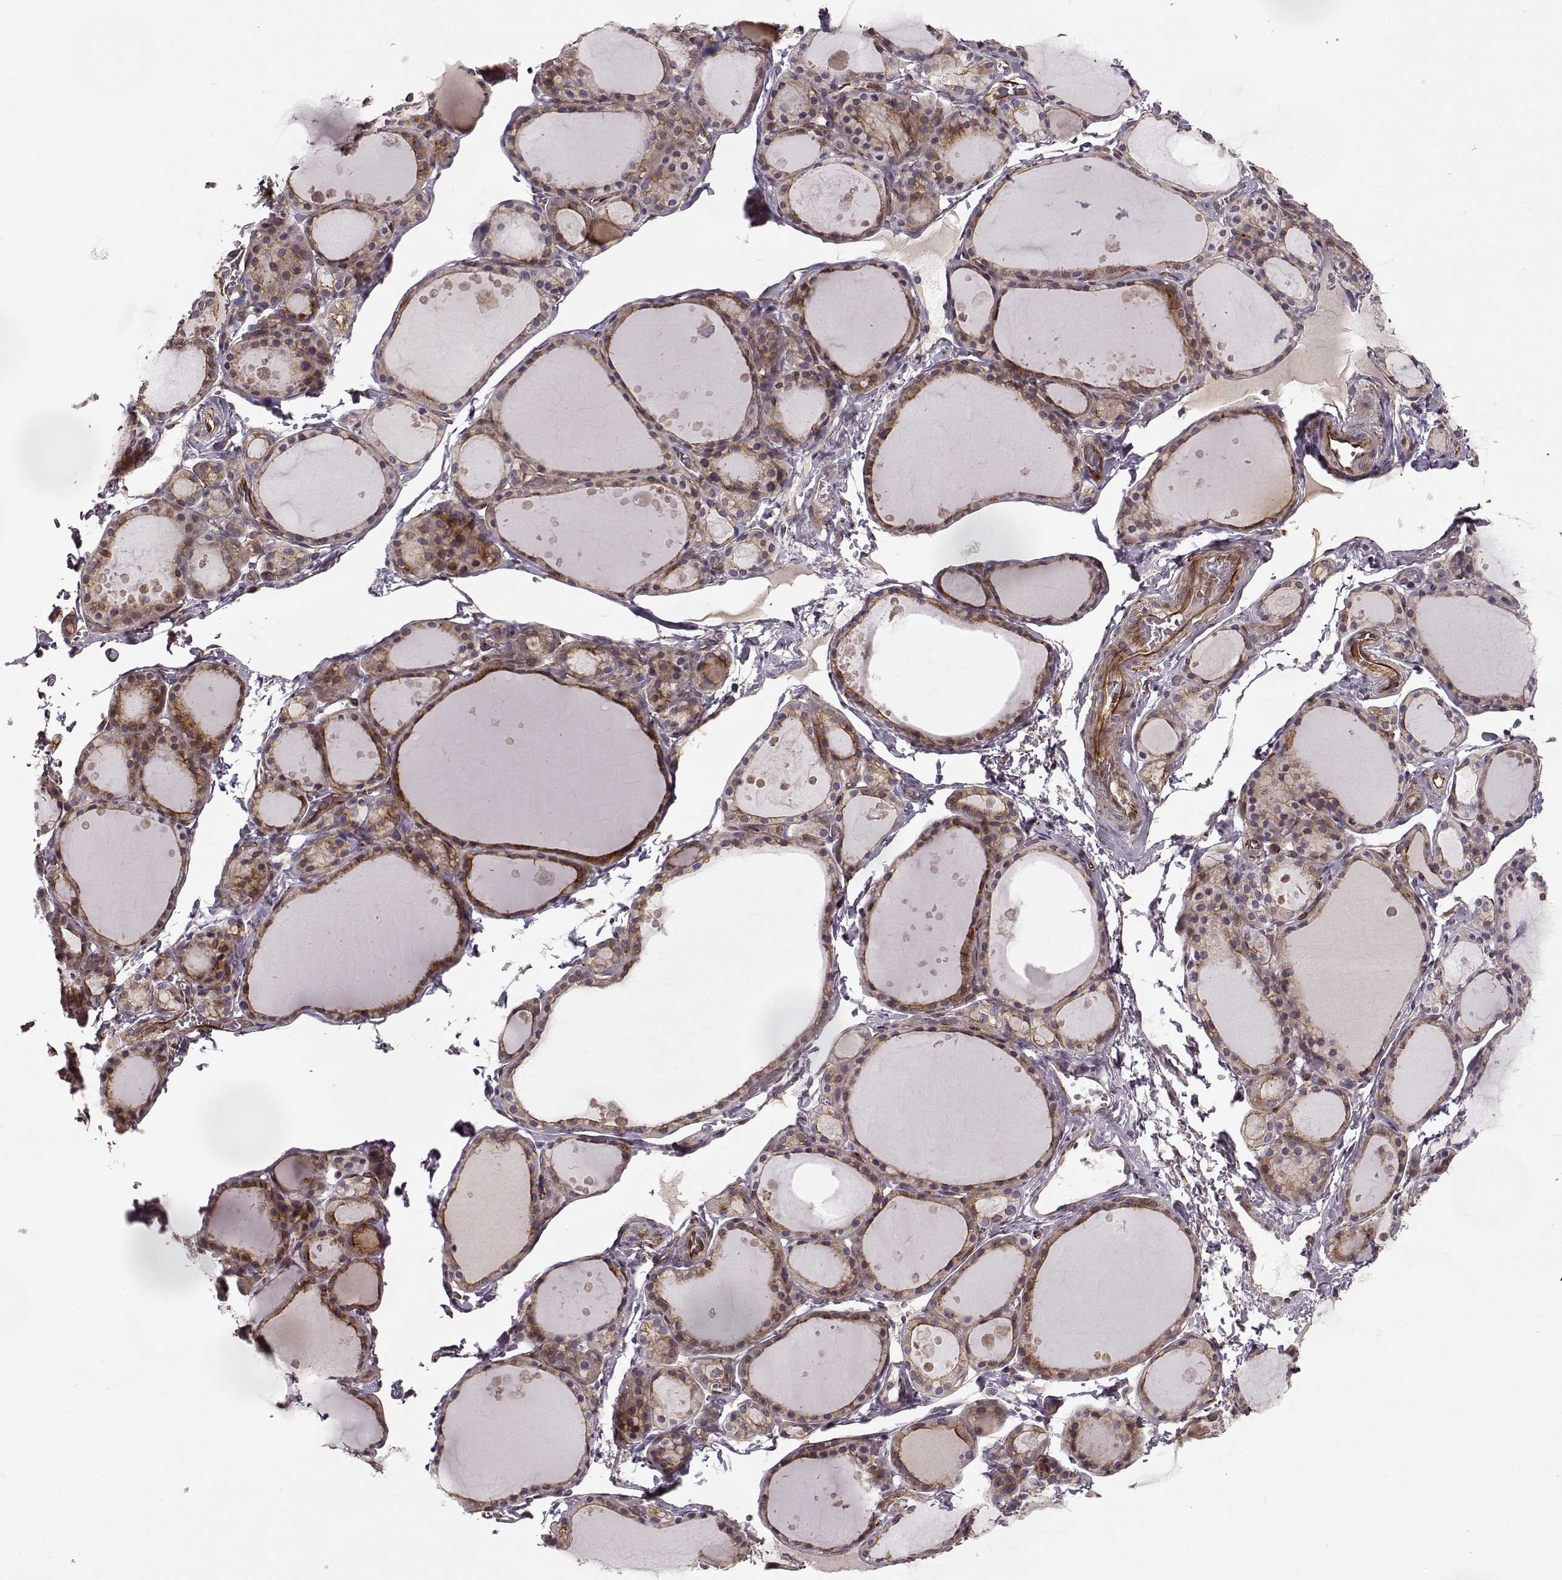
{"staining": {"intensity": "strong", "quantity": ">75%", "location": "cytoplasmic/membranous"}, "tissue": "thyroid gland", "cell_type": "Glandular cells", "image_type": "normal", "snomed": [{"axis": "morphology", "description": "Normal tissue, NOS"}, {"axis": "topography", "description": "Thyroid gland"}], "caption": "Immunohistochemical staining of benign thyroid gland exhibits >75% levels of strong cytoplasmic/membranous protein expression in approximately >75% of glandular cells.", "gene": "MTR", "patient": {"sex": "male", "age": 68}}